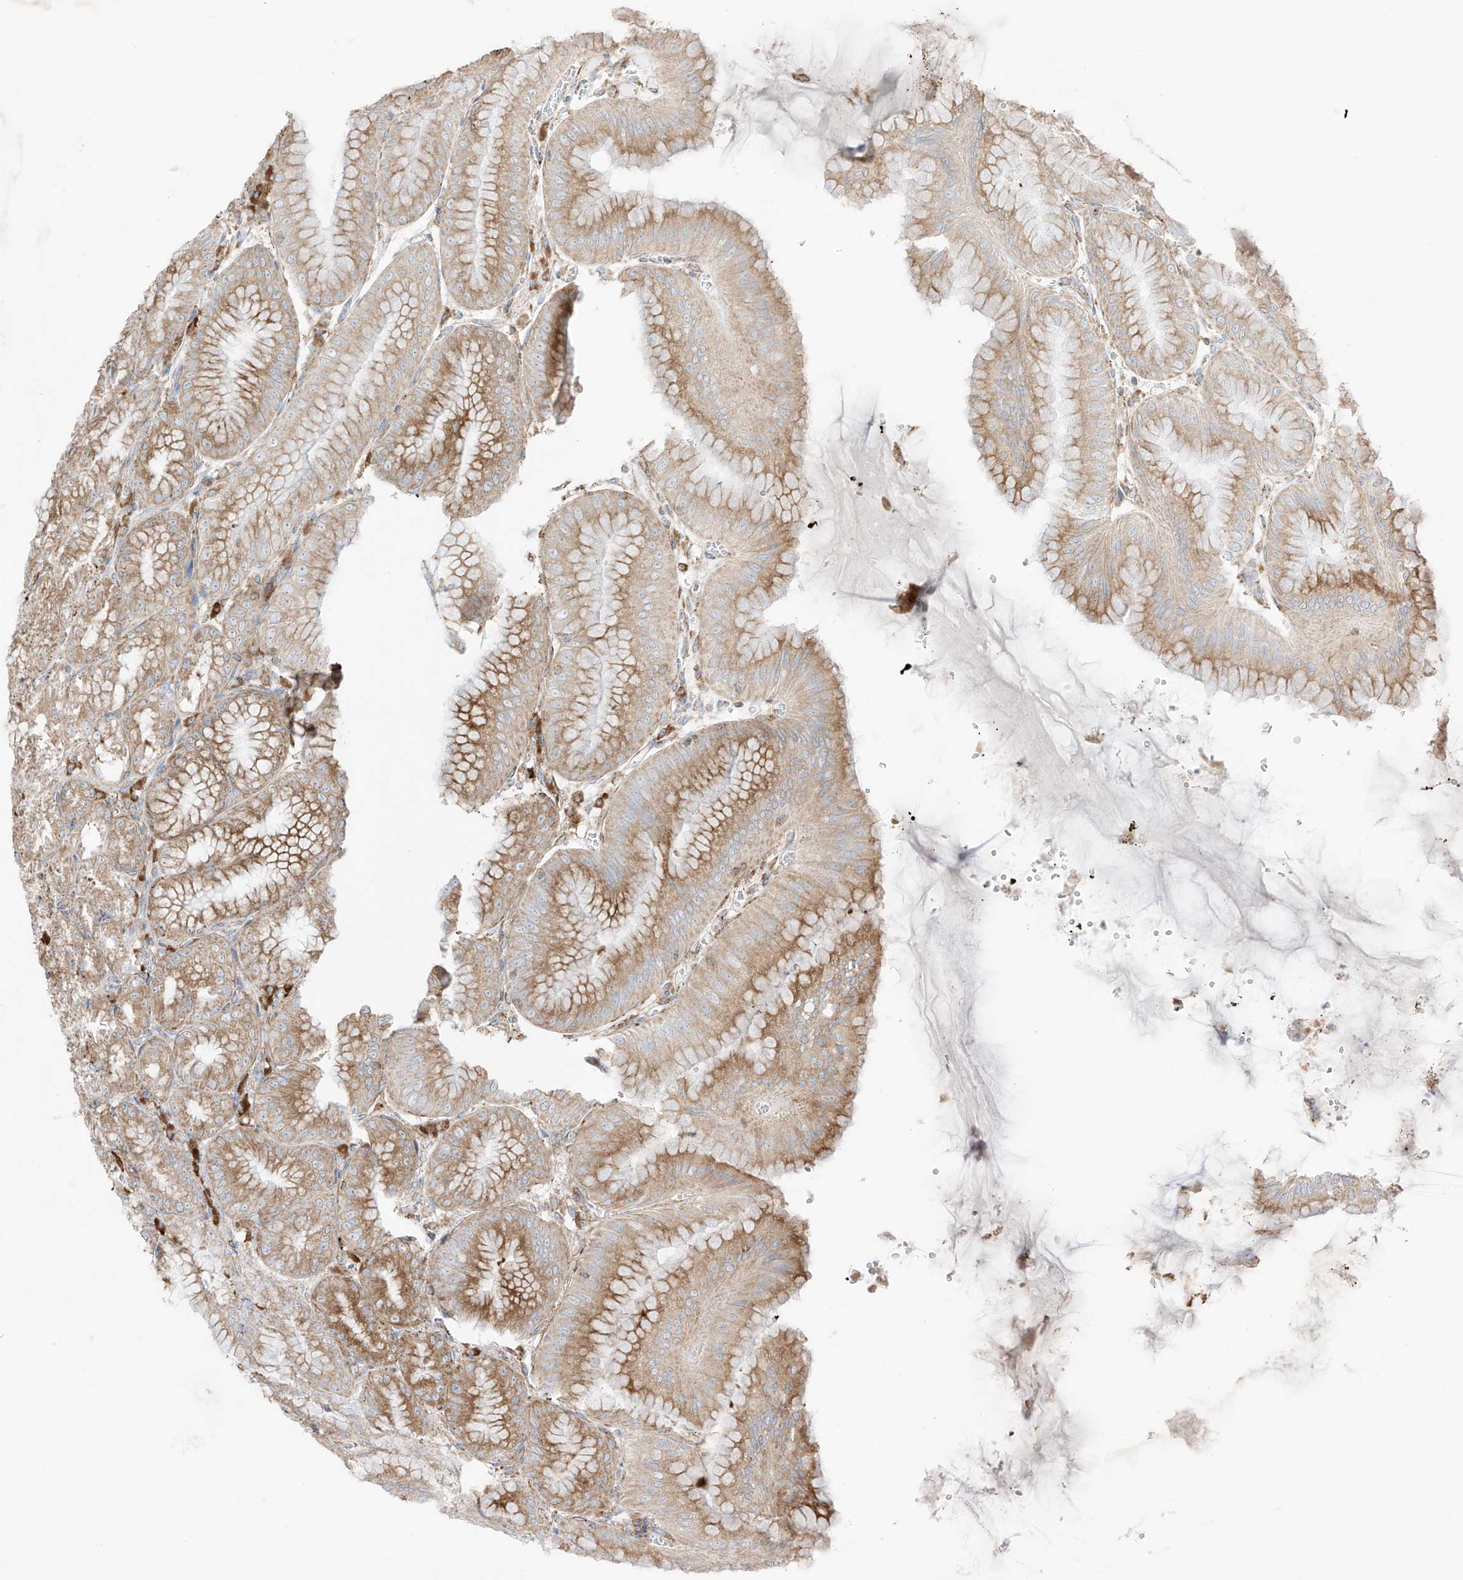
{"staining": {"intensity": "strong", "quantity": "25%-75%", "location": "cytoplasmic/membranous"}, "tissue": "stomach", "cell_type": "Glandular cells", "image_type": "normal", "snomed": [{"axis": "morphology", "description": "Normal tissue, NOS"}, {"axis": "topography", "description": "Stomach, lower"}], "caption": "DAB (3,3'-diaminobenzidine) immunohistochemical staining of normal stomach displays strong cytoplasmic/membranous protein expression in approximately 25%-75% of glandular cells. The staining was performed using DAB (3,3'-diaminobenzidine) to visualize the protein expression in brown, while the nuclei were stained in blue with hematoxylin (Magnification: 20x).", "gene": "XKR3", "patient": {"sex": "male", "age": 71}}